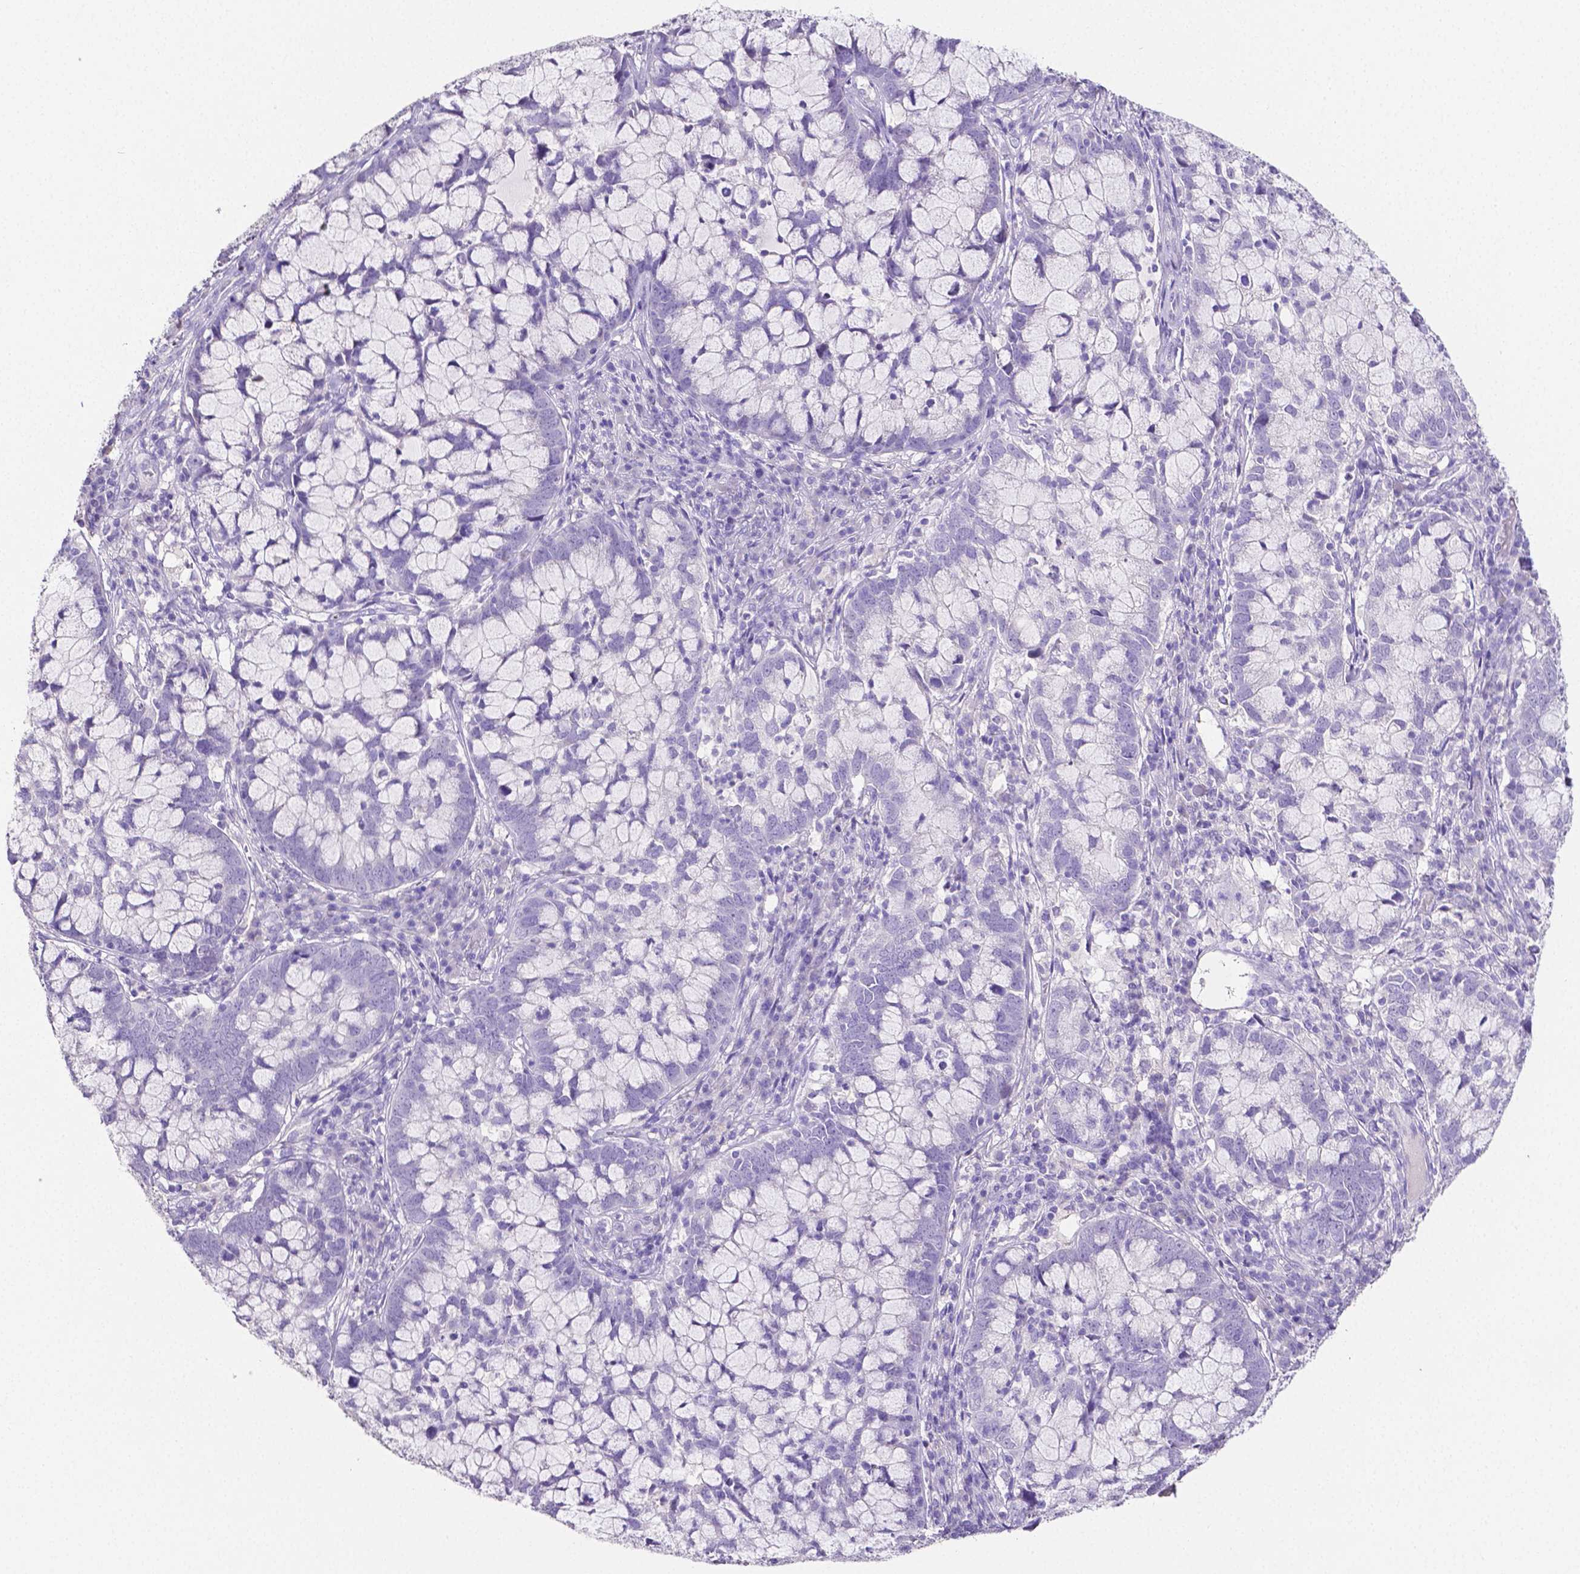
{"staining": {"intensity": "negative", "quantity": "none", "location": "none"}, "tissue": "cervical cancer", "cell_type": "Tumor cells", "image_type": "cancer", "snomed": [{"axis": "morphology", "description": "Adenocarcinoma, NOS"}, {"axis": "topography", "description": "Cervix"}], "caption": "The immunohistochemistry photomicrograph has no significant expression in tumor cells of cervical cancer tissue. Brightfield microscopy of immunohistochemistry stained with DAB (3,3'-diaminobenzidine) (brown) and hematoxylin (blue), captured at high magnification.", "gene": "SLC22A2", "patient": {"sex": "female", "age": 40}}